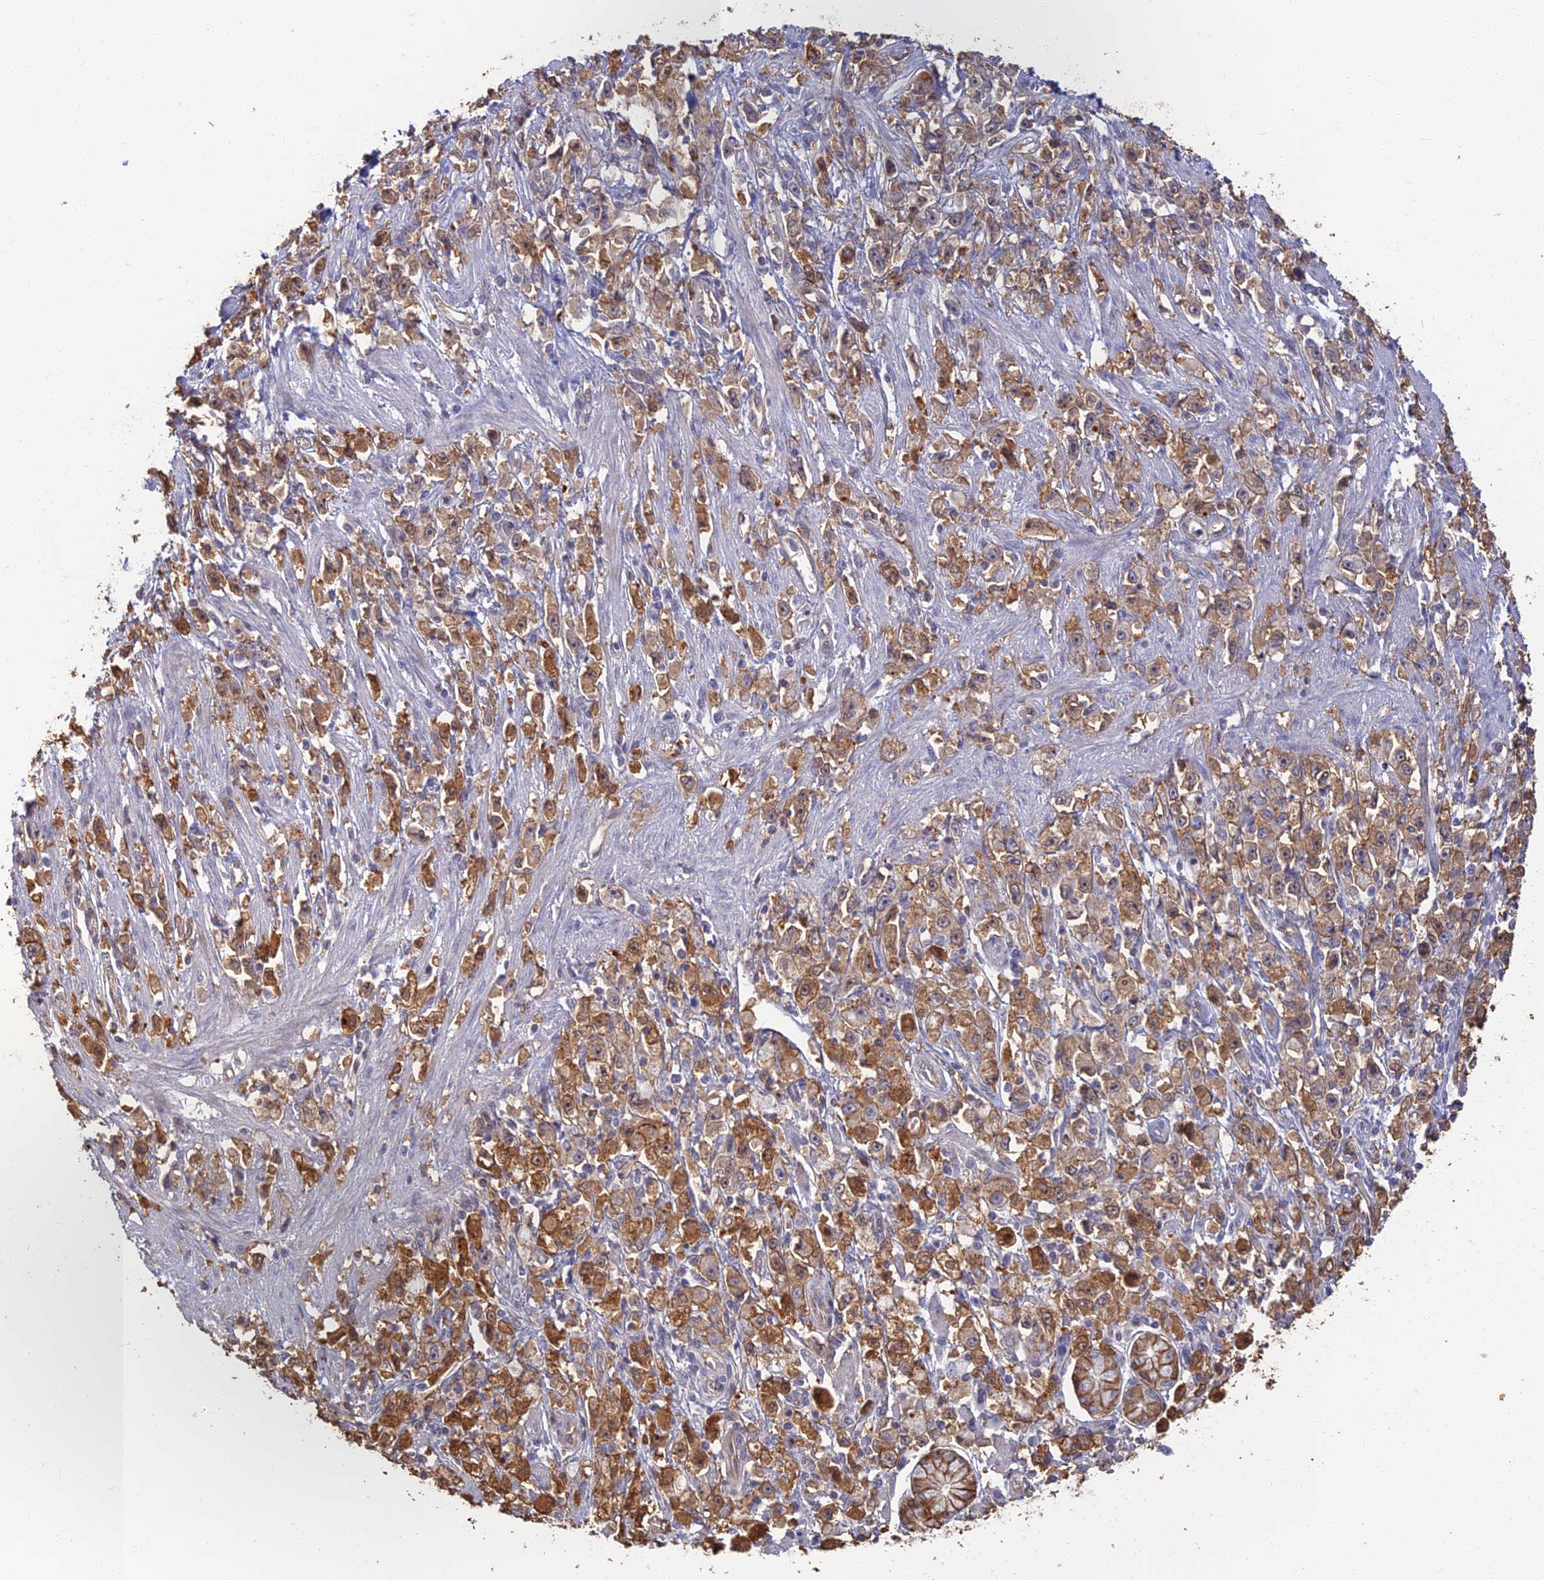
{"staining": {"intensity": "moderate", "quantity": ">75%", "location": "cytoplasmic/membranous"}, "tissue": "stomach cancer", "cell_type": "Tumor cells", "image_type": "cancer", "snomed": [{"axis": "morphology", "description": "Adenocarcinoma, NOS"}, {"axis": "topography", "description": "Stomach"}], "caption": "An immunohistochemistry (IHC) micrograph of neoplastic tissue is shown. Protein staining in brown labels moderate cytoplasmic/membranous positivity in stomach cancer within tumor cells. The protein of interest is stained brown, and the nuclei are stained in blue (DAB IHC with brightfield microscopy, high magnification).", "gene": "LRRN3", "patient": {"sex": "female", "age": 59}}